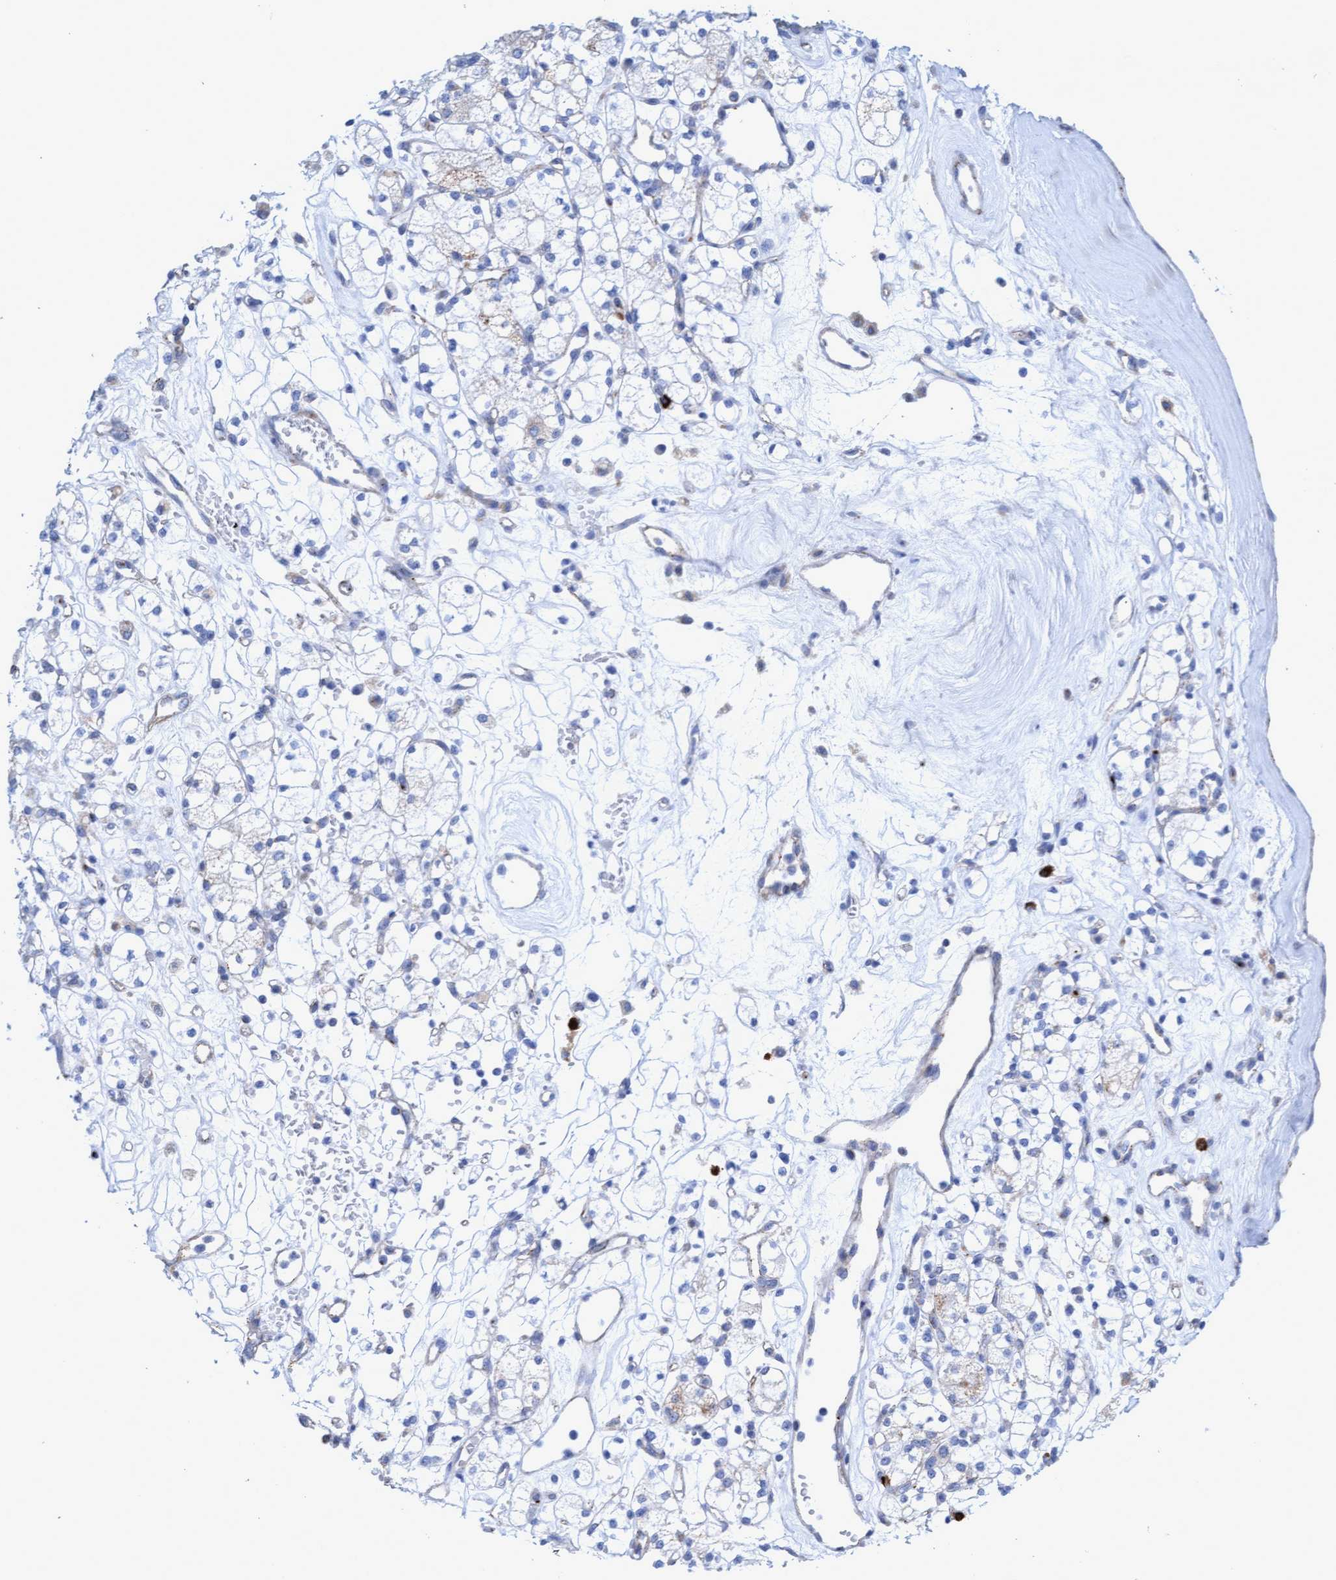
{"staining": {"intensity": "weak", "quantity": "<25%", "location": "cytoplasmic/membranous"}, "tissue": "renal cancer", "cell_type": "Tumor cells", "image_type": "cancer", "snomed": [{"axis": "morphology", "description": "Adenocarcinoma, NOS"}, {"axis": "topography", "description": "Kidney"}], "caption": "The photomicrograph shows no significant expression in tumor cells of renal cancer (adenocarcinoma).", "gene": "SGSH", "patient": {"sex": "male", "age": 77}}